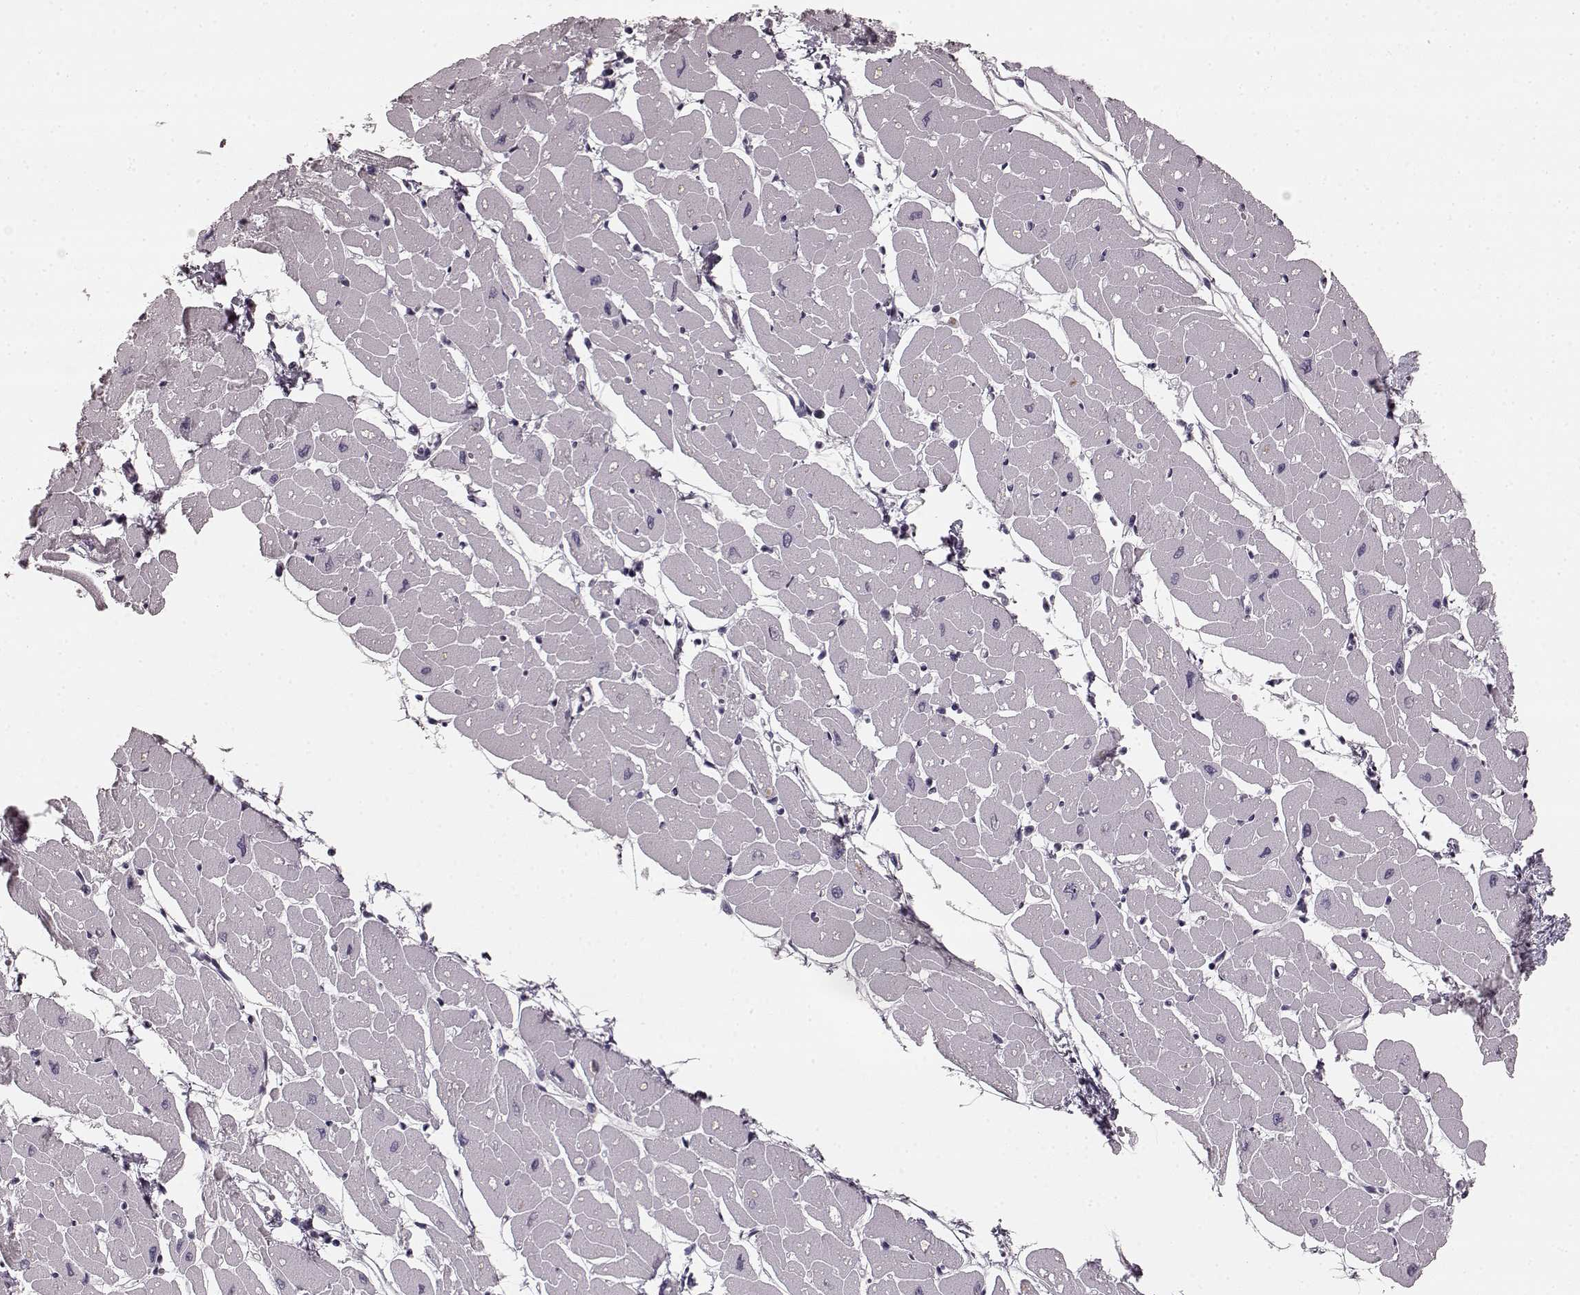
{"staining": {"intensity": "negative", "quantity": "none", "location": "none"}, "tissue": "heart muscle", "cell_type": "Cardiomyocytes", "image_type": "normal", "snomed": [{"axis": "morphology", "description": "Normal tissue, NOS"}, {"axis": "topography", "description": "Heart"}], "caption": "DAB immunohistochemical staining of benign human heart muscle reveals no significant staining in cardiomyocytes. Nuclei are stained in blue.", "gene": "PRKCE", "patient": {"sex": "male", "age": 57}}